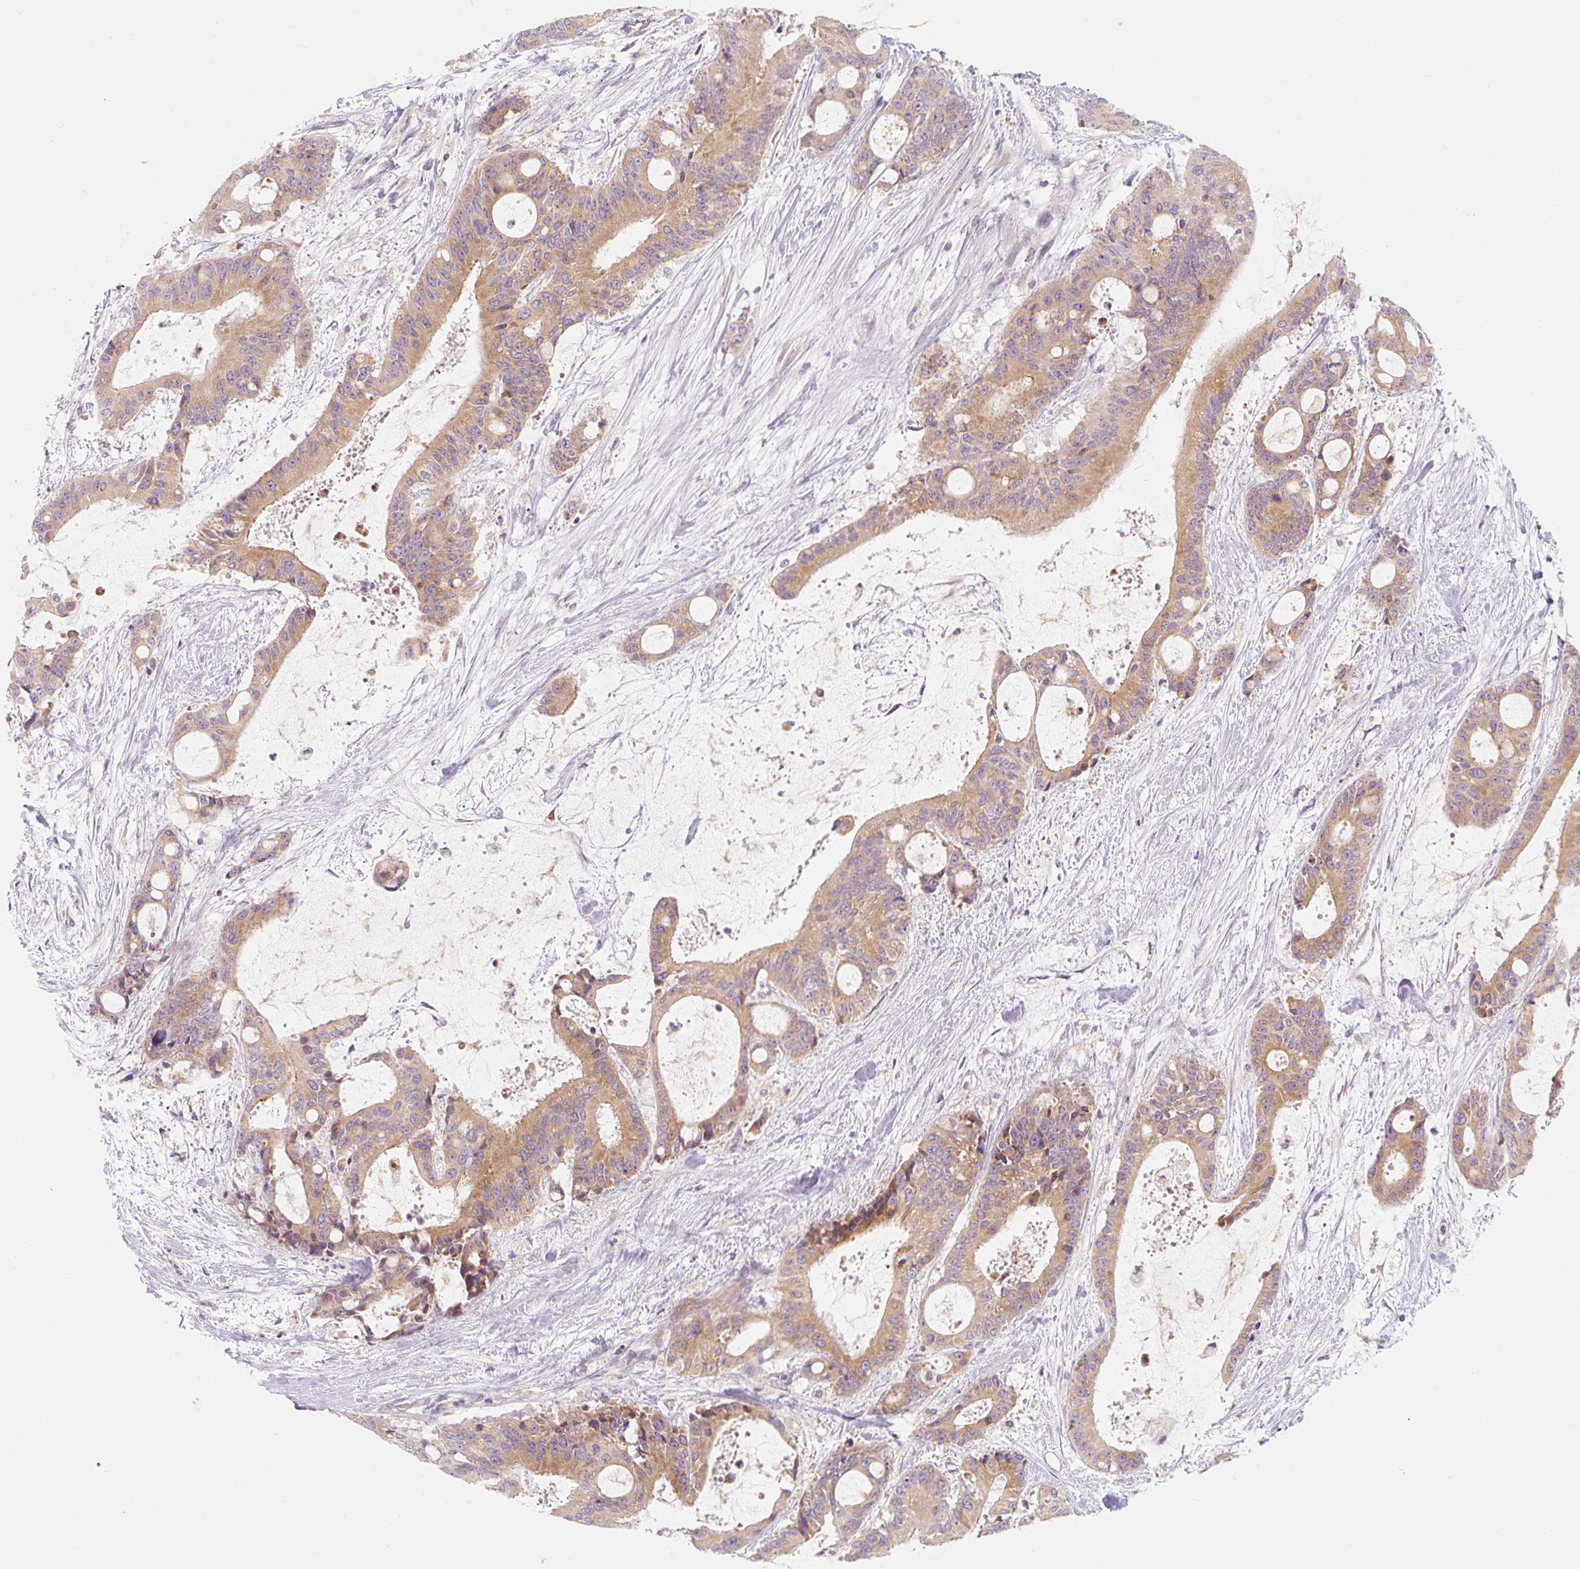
{"staining": {"intensity": "moderate", "quantity": ">75%", "location": "cytoplasmic/membranous"}, "tissue": "liver cancer", "cell_type": "Tumor cells", "image_type": "cancer", "snomed": [{"axis": "morphology", "description": "Normal tissue, NOS"}, {"axis": "morphology", "description": "Cholangiocarcinoma"}, {"axis": "topography", "description": "Liver"}, {"axis": "topography", "description": "Peripheral nerve tissue"}], "caption": "Immunohistochemical staining of human liver cancer reveals moderate cytoplasmic/membranous protein expression in approximately >75% of tumor cells.", "gene": "MYO1D", "patient": {"sex": "female", "age": 73}}